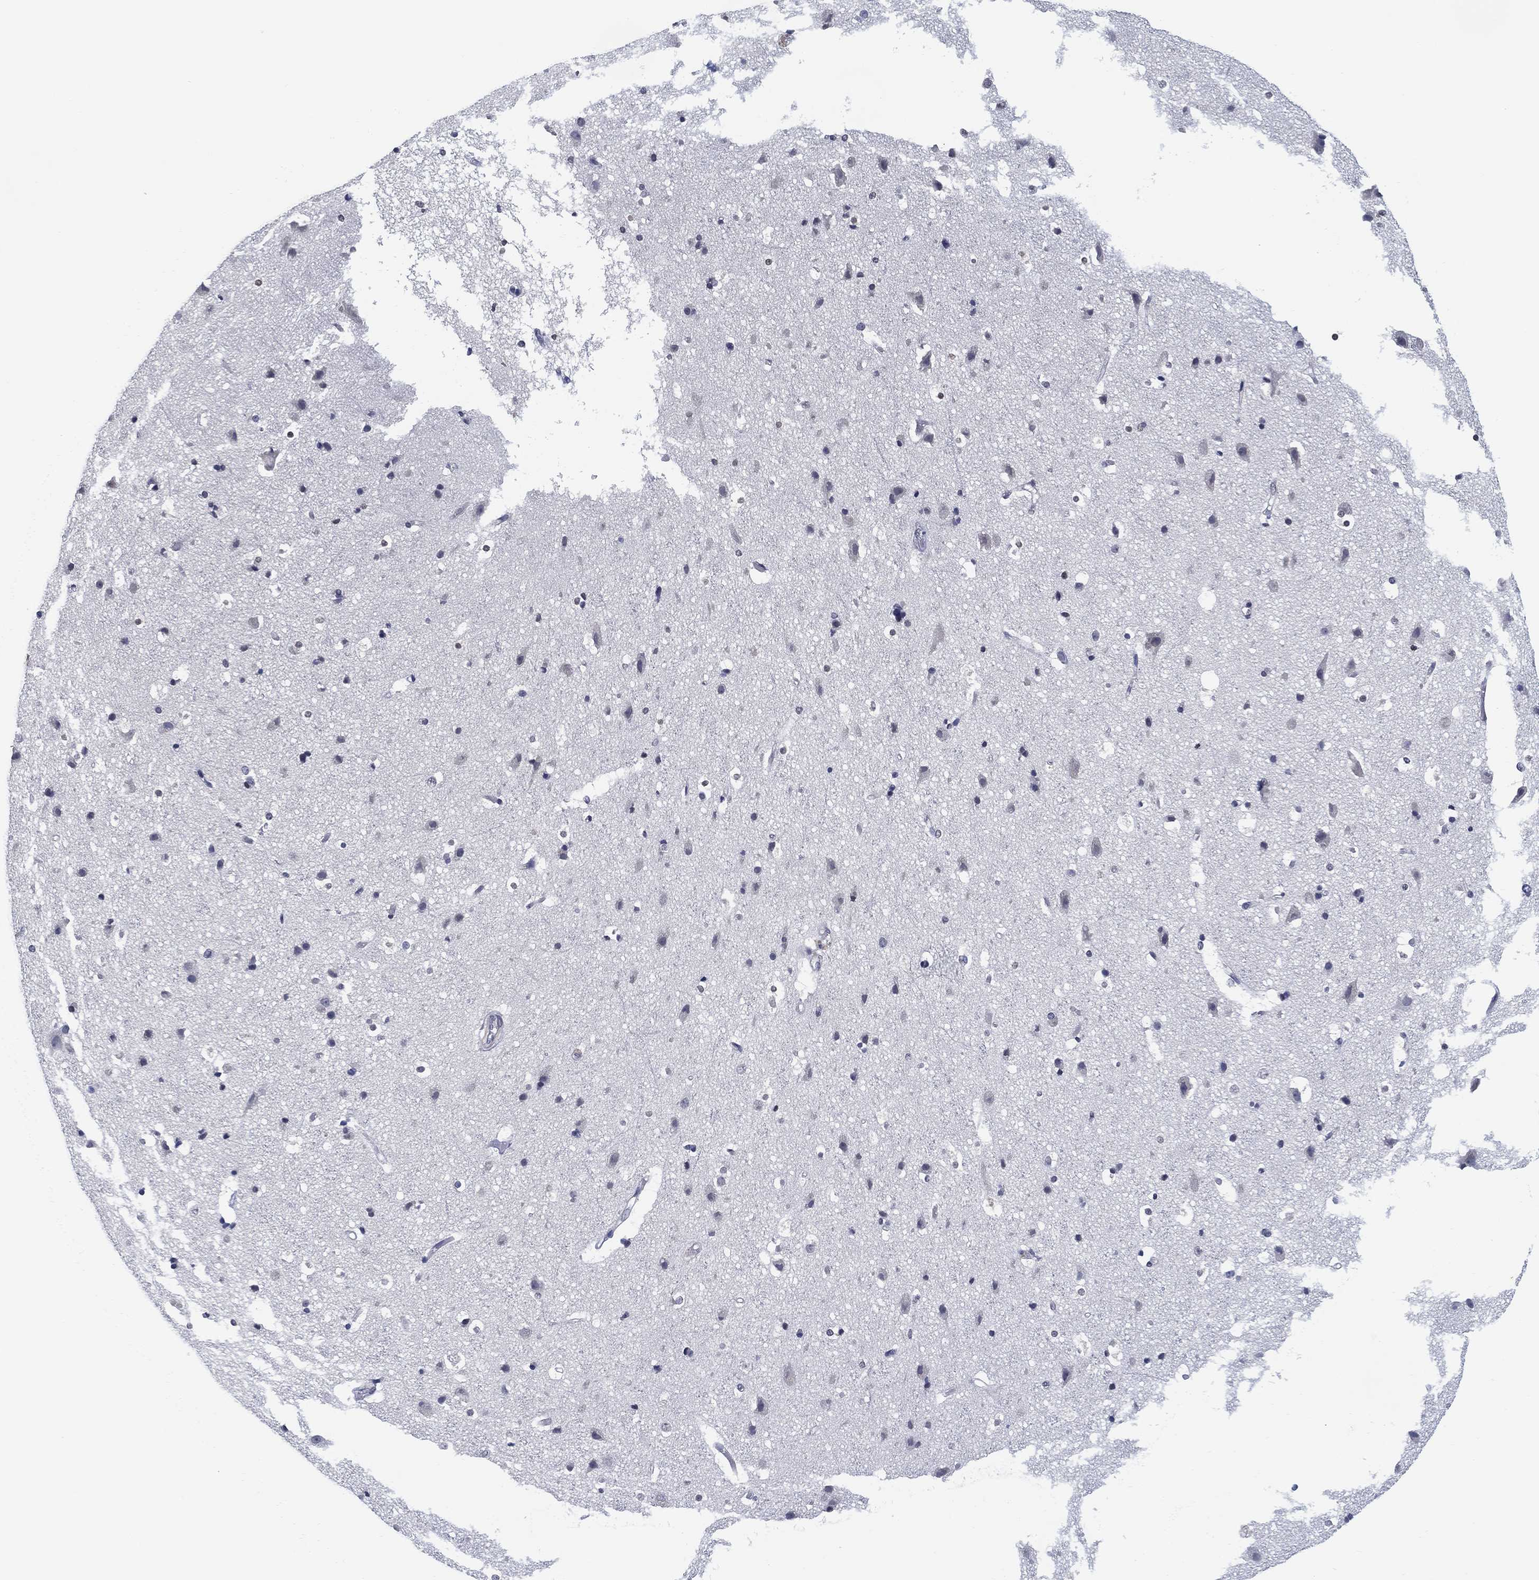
{"staining": {"intensity": "negative", "quantity": "none", "location": "none"}, "tissue": "cerebral cortex", "cell_type": "Endothelial cells", "image_type": "normal", "snomed": [{"axis": "morphology", "description": "Normal tissue, NOS"}, {"axis": "topography", "description": "Cerebral cortex"}], "caption": "Histopathology image shows no protein positivity in endothelial cells of benign cerebral cortex. Nuclei are stained in blue.", "gene": "OTUB2", "patient": {"sex": "female", "age": 52}}